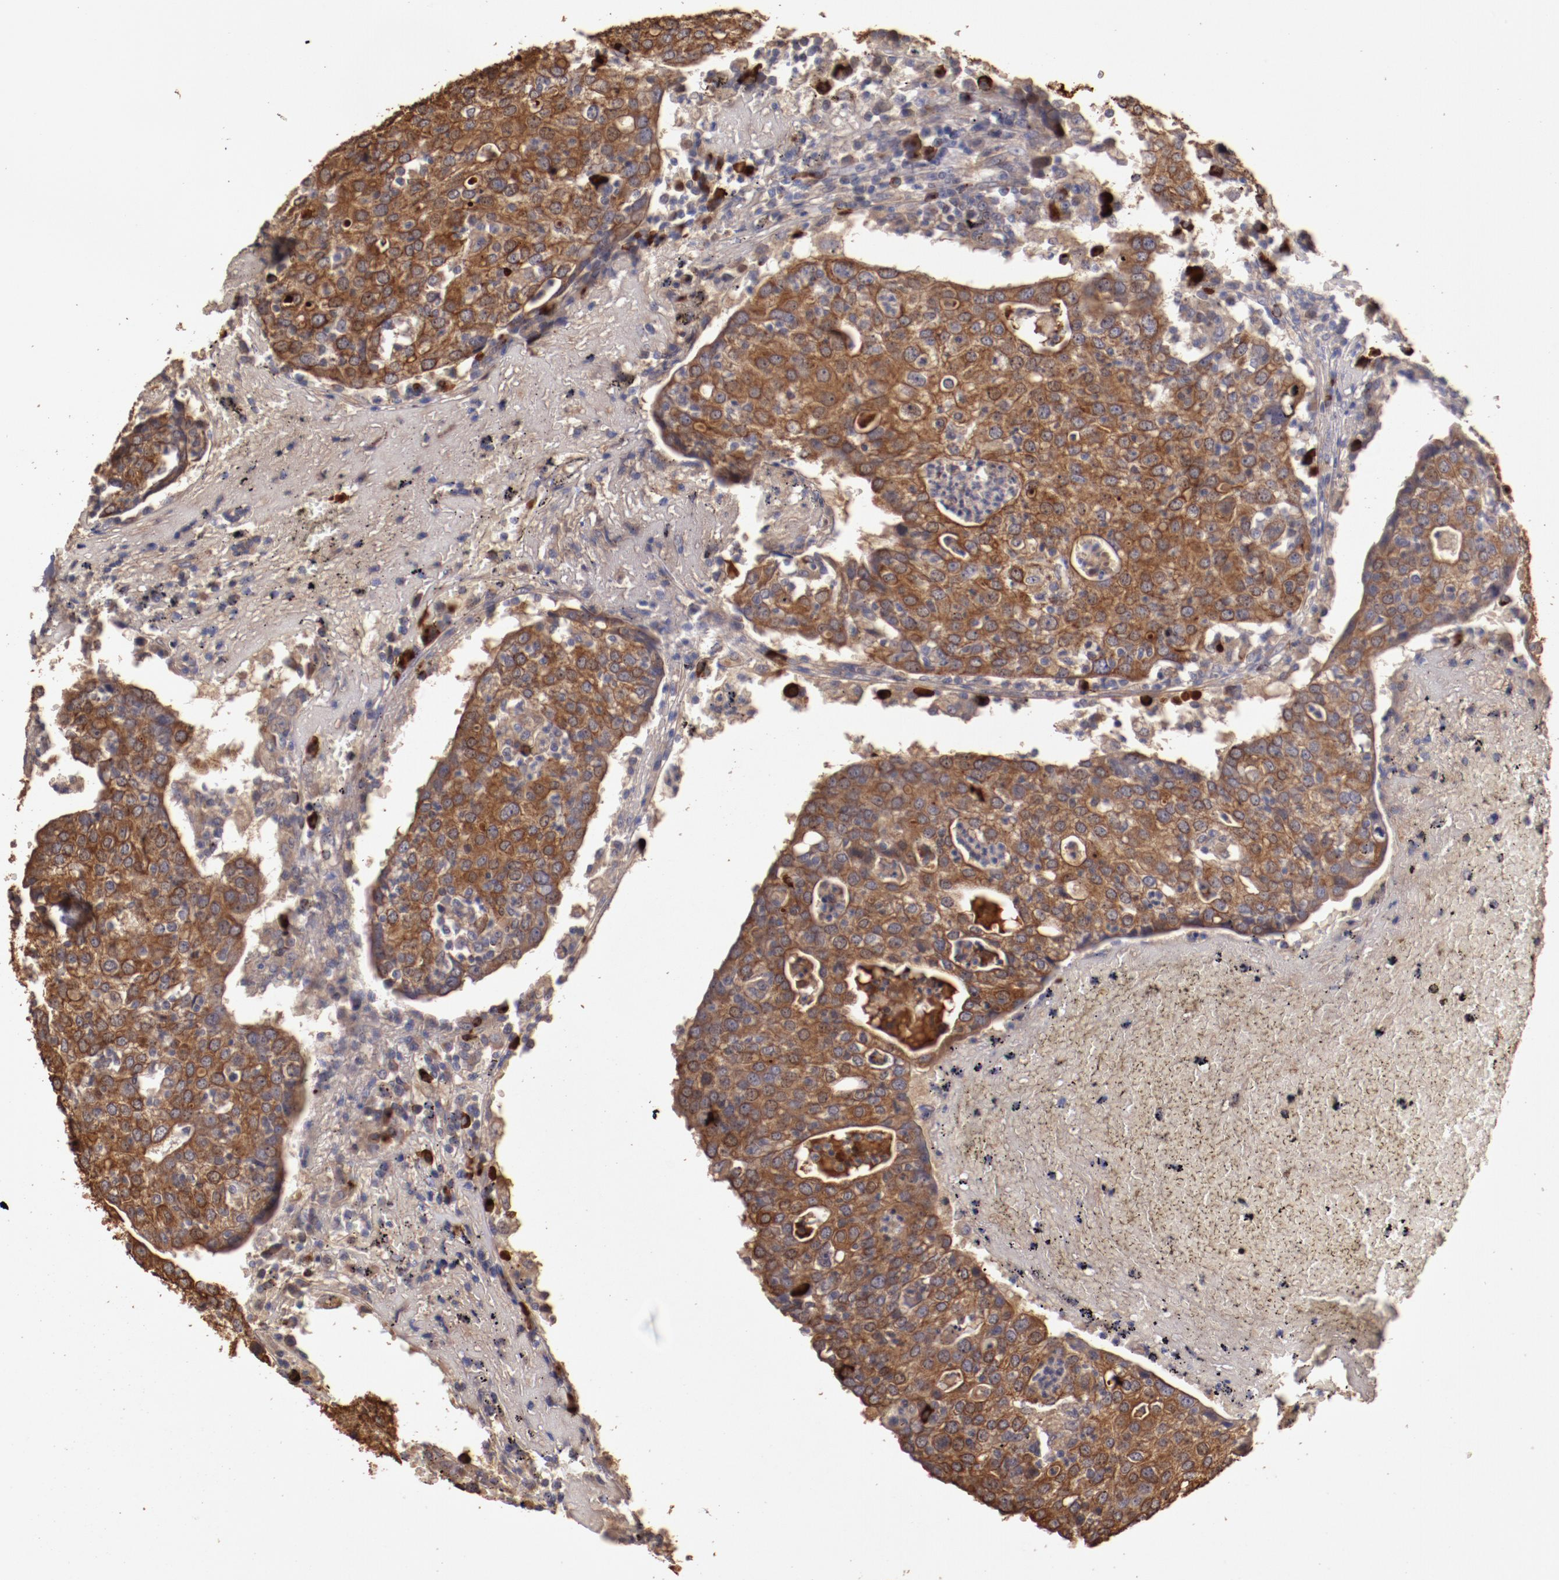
{"staining": {"intensity": "moderate", "quantity": ">75%", "location": "cytoplasmic/membranous"}, "tissue": "head and neck cancer", "cell_type": "Tumor cells", "image_type": "cancer", "snomed": [{"axis": "morphology", "description": "Adenocarcinoma, NOS"}, {"axis": "topography", "description": "Salivary gland"}, {"axis": "topography", "description": "Head-Neck"}], "caption": "This micrograph exhibits head and neck adenocarcinoma stained with immunohistochemistry to label a protein in brown. The cytoplasmic/membranous of tumor cells show moderate positivity for the protein. Nuclei are counter-stained blue.", "gene": "SRRD", "patient": {"sex": "female", "age": 65}}